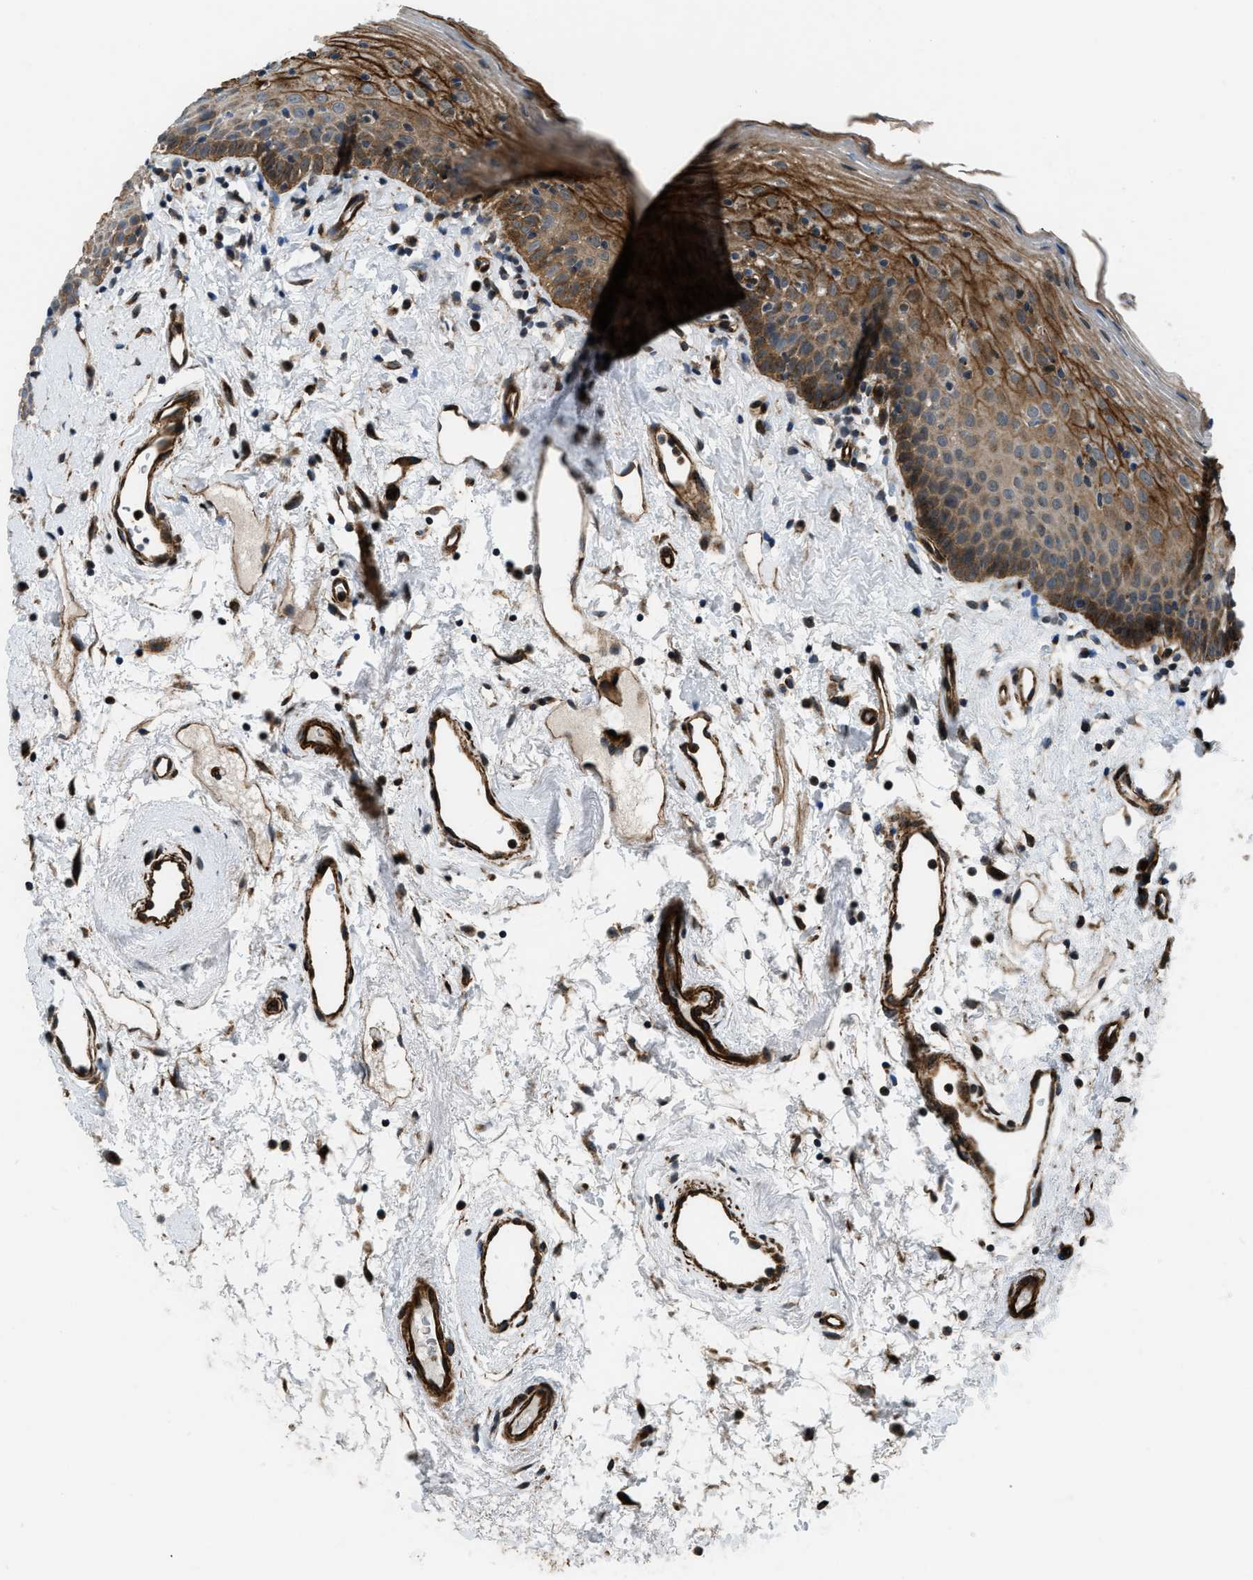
{"staining": {"intensity": "strong", "quantity": ">75%", "location": "cytoplasmic/membranous"}, "tissue": "oral mucosa", "cell_type": "Squamous epithelial cells", "image_type": "normal", "snomed": [{"axis": "morphology", "description": "Normal tissue, NOS"}, {"axis": "topography", "description": "Oral tissue"}], "caption": "Immunohistochemical staining of benign human oral mucosa displays high levels of strong cytoplasmic/membranous staining in approximately >75% of squamous epithelial cells. Ihc stains the protein in brown and the nuclei are stained blue.", "gene": "GSDME", "patient": {"sex": "male", "age": 66}}